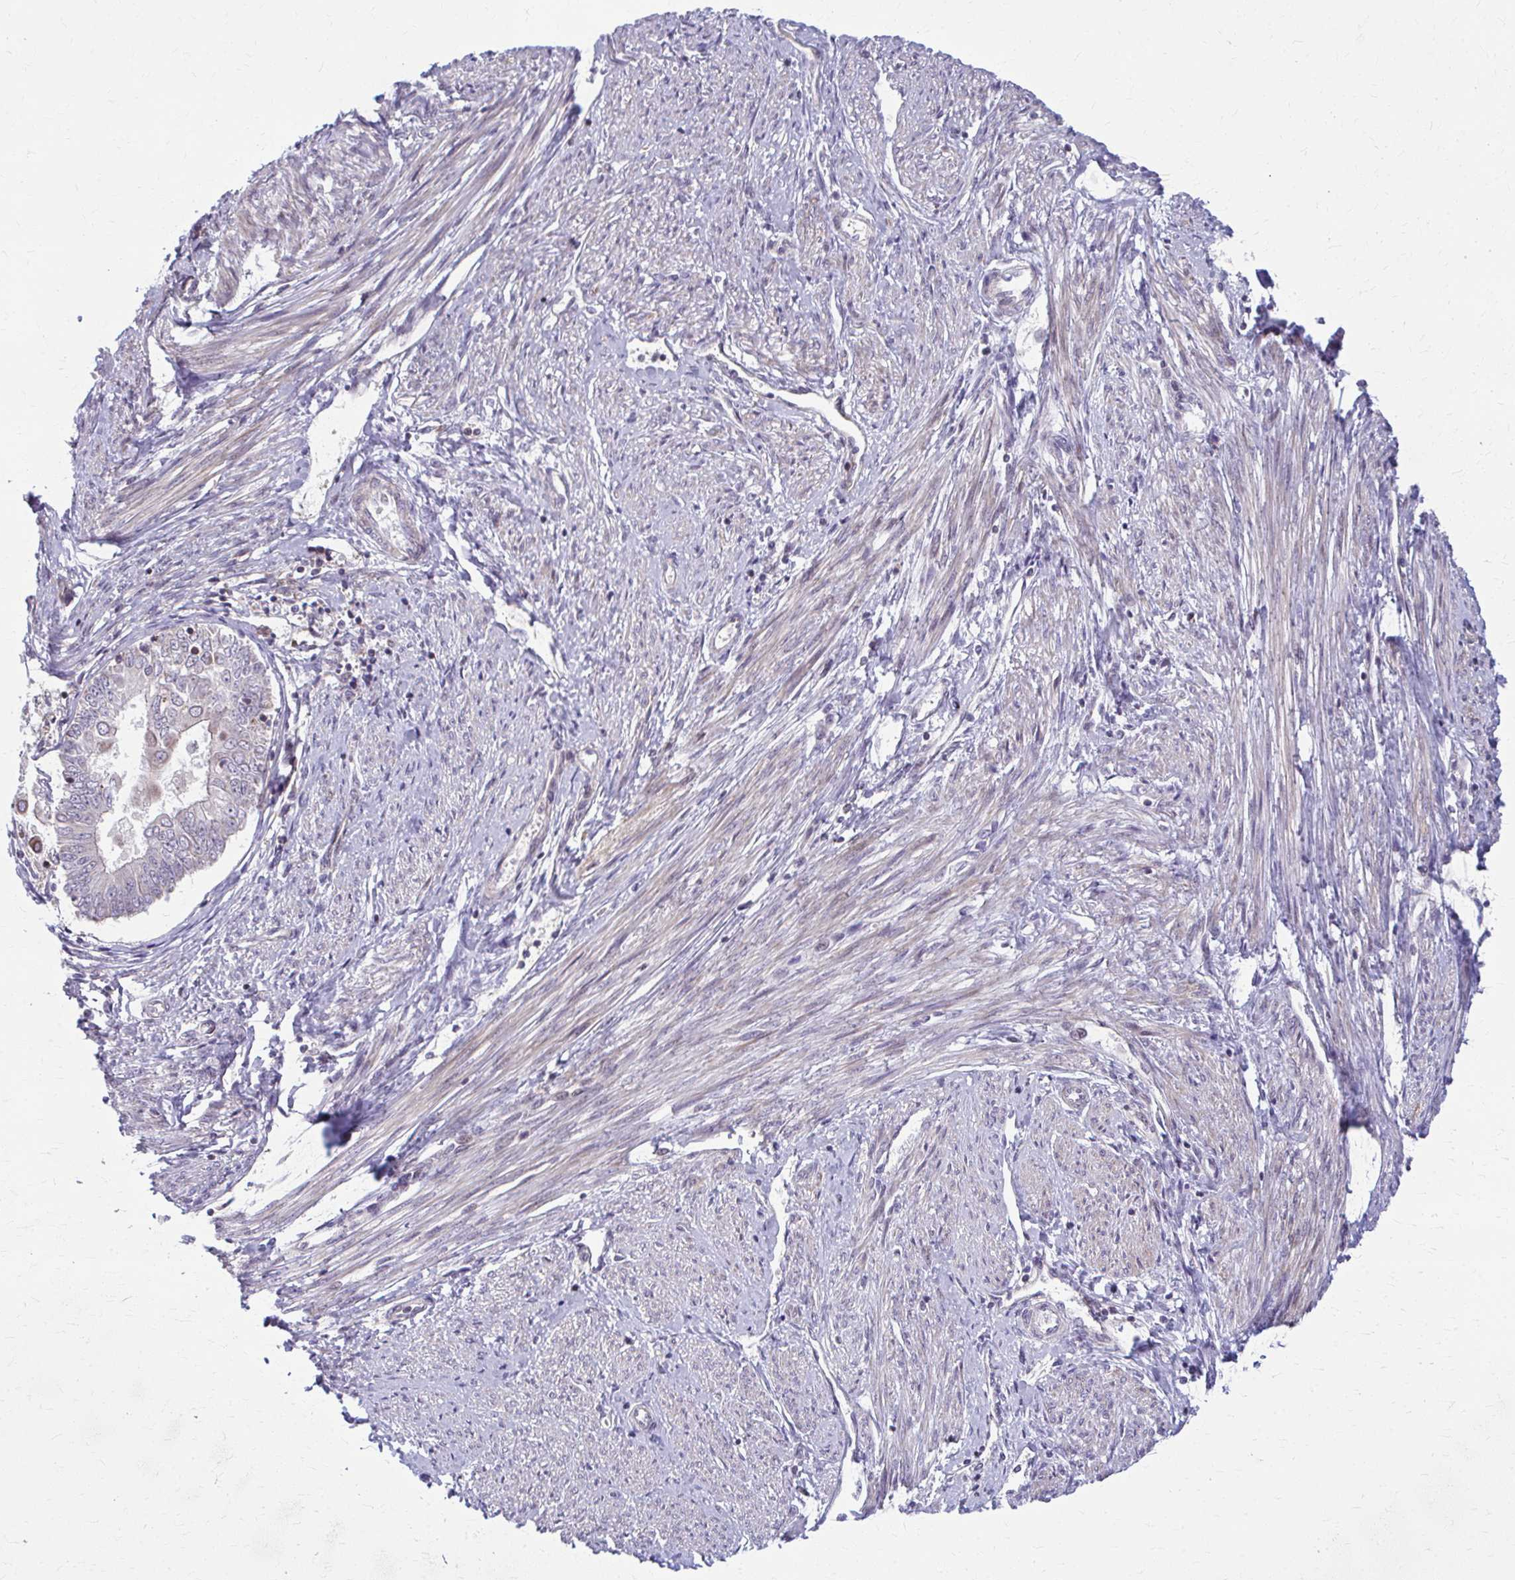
{"staining": {"intensity": "negative", "quantity": "none", "location": "none"}, "tissue": "endometrial cancer", "cell_type": "Tumor cells", "image_type": "cancer", "snomed": [{"axis": "morphology", "description": "Adenocarcinoma, NOS"}, {"axis": "topography", "description": "Endometrium"}], "caption": "Tumor cells show no significant protein expression in endometrial adenocarcinoma.", "gene": "MAF1", "patient": {"sex": "female", "age": 68}}